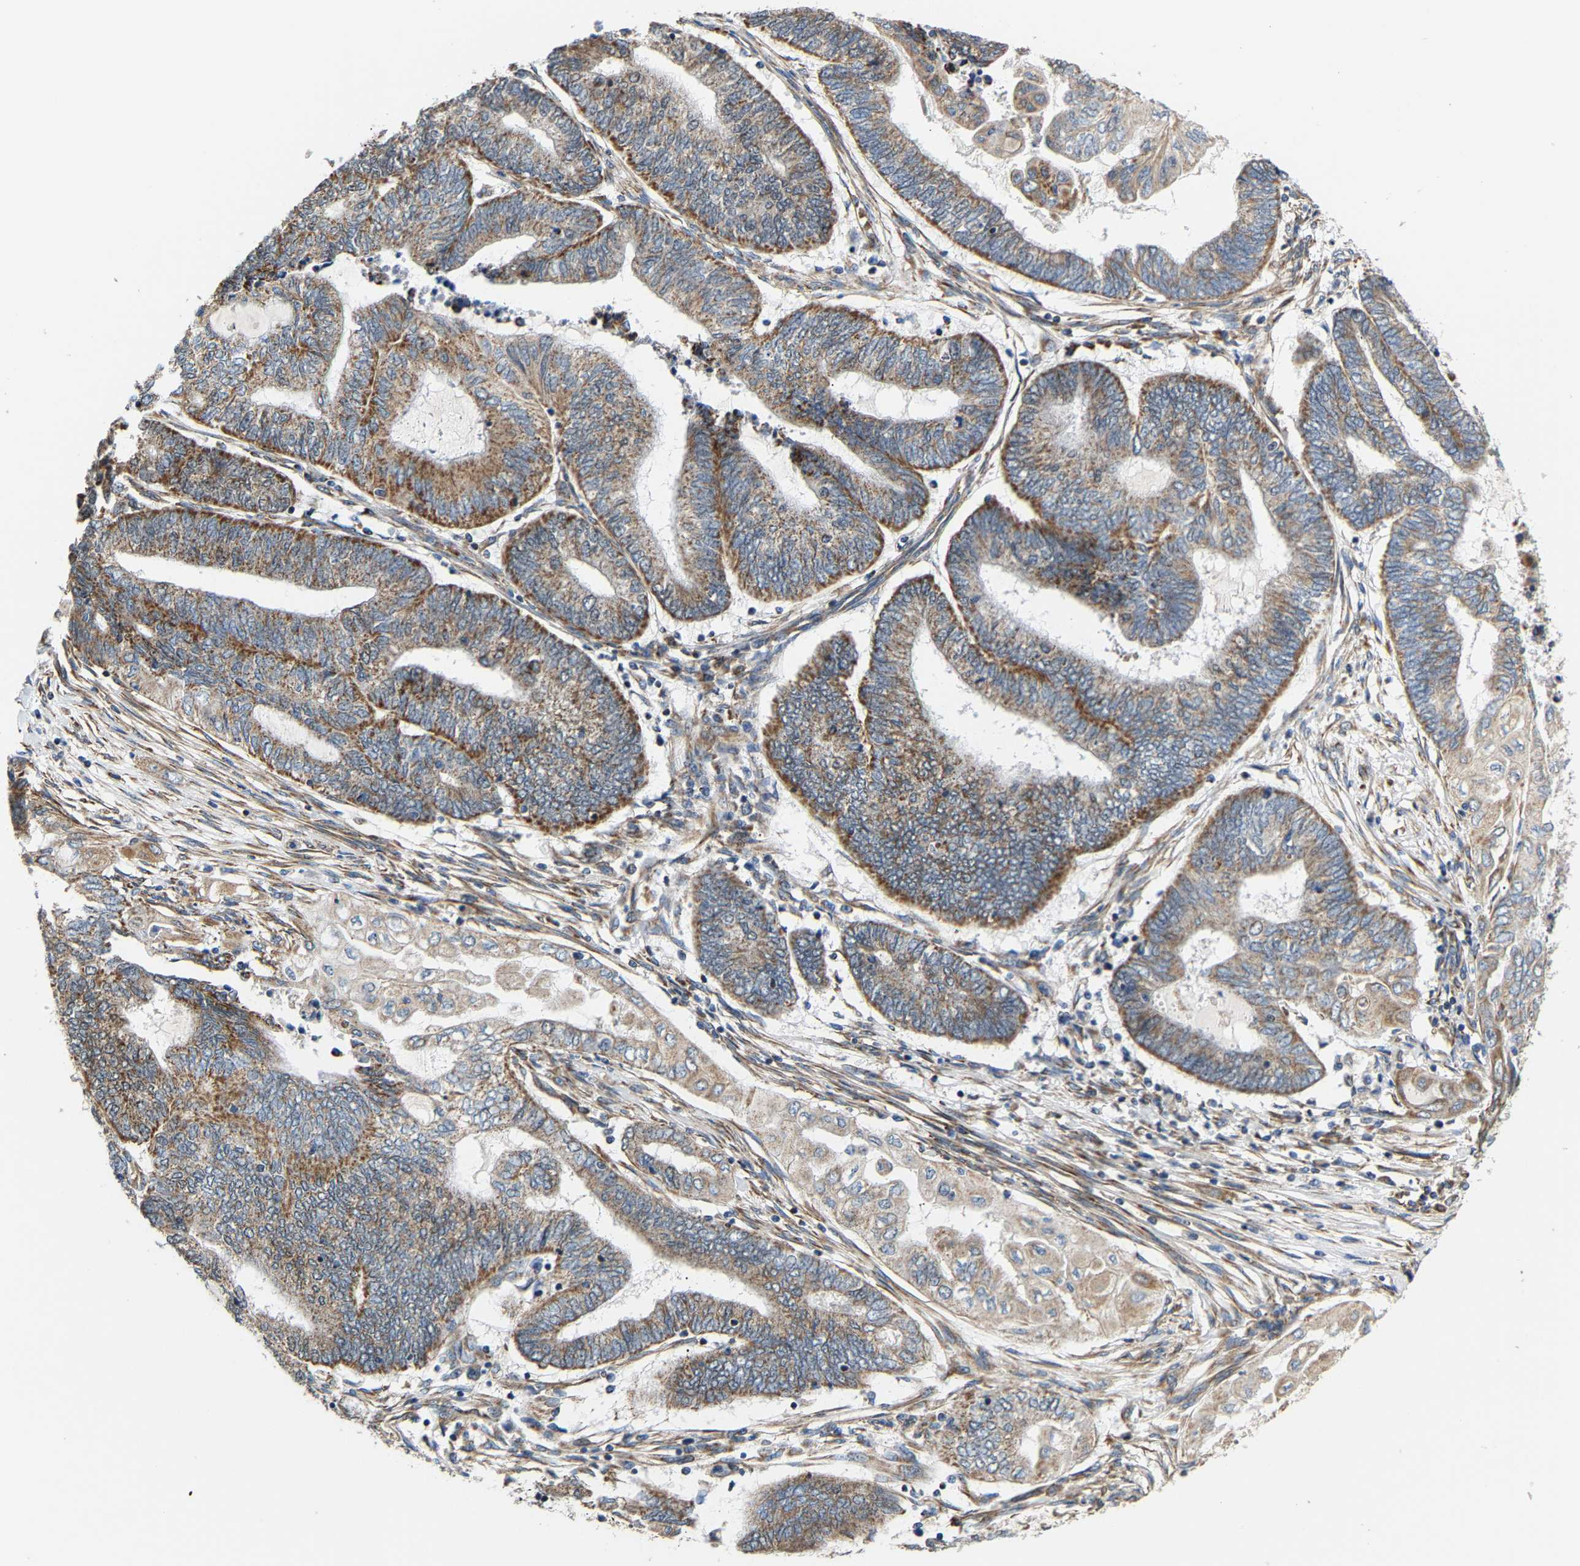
{"staining": {"intensity": "moderate", "quantity": ">75%", "location": "cytoplasmic/membranous"}, "tissue": "endometrial cancer", "cell_type": "Tumor cells", "image_type": "cancer", "snomed": [{"axis": "morphology", "description": "Adenocarcinoma, NOS"}, {"axis": "topography", "description": "Uterus"}, {"axis": "topography", "description": "Endometrium"}], "caption": "Endometrial cancer (adenocarcinoma) was stained to show a protein in brown. There is medium levels of moderate cytoplasmic/membranous expression in approximately >75% of tumor cells.", "gene": "TMEM168", "patient": {"sex": "female", "age": 70}}